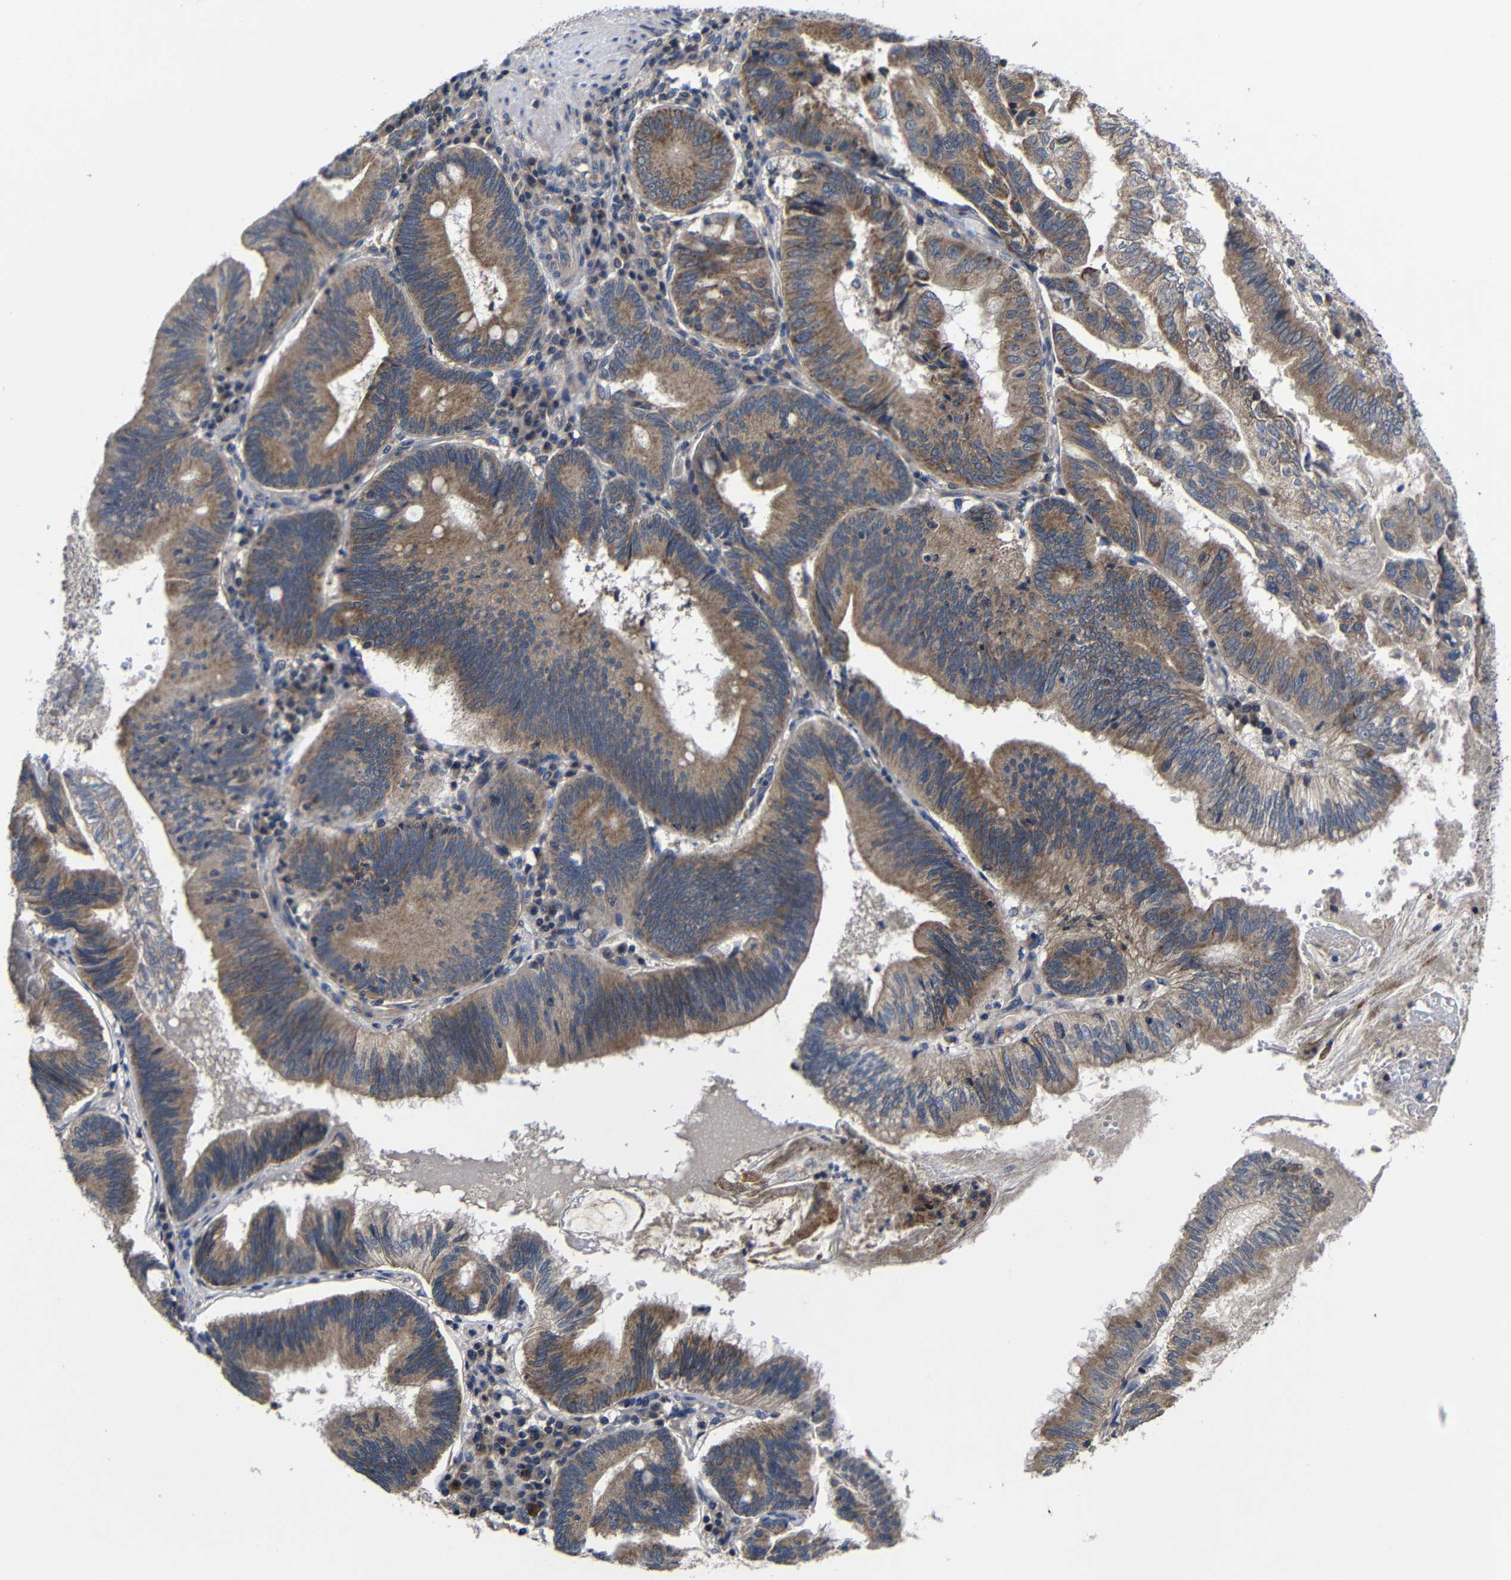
{"staining": {"intensity": "moderate", "quantity": ">75%", "location": "cytoplasmic/membranous"}, "tissue": "pancreatic cancer", "cell_type": "Tumor cells", "image_type": "cancer", "snomed": [{"axis": "morphology", "description": "Adenocarcinoma, NOS"}, {"axis": "topography", "description": "Pancreas"}], "caption": "The histopathology image reveals immunohistochemical staining of adenocarcinoma (pancreatic). There is moderate cytoplasmic/membranous positivity is identified in about >75% of tumor cells. The staining was performed using DAB, with brown indicating positive protein expression. Nuclei are stained blue with hematoxylin.", "gene": "LPAR5", "patient": {"sex": "male", "age": 82}}